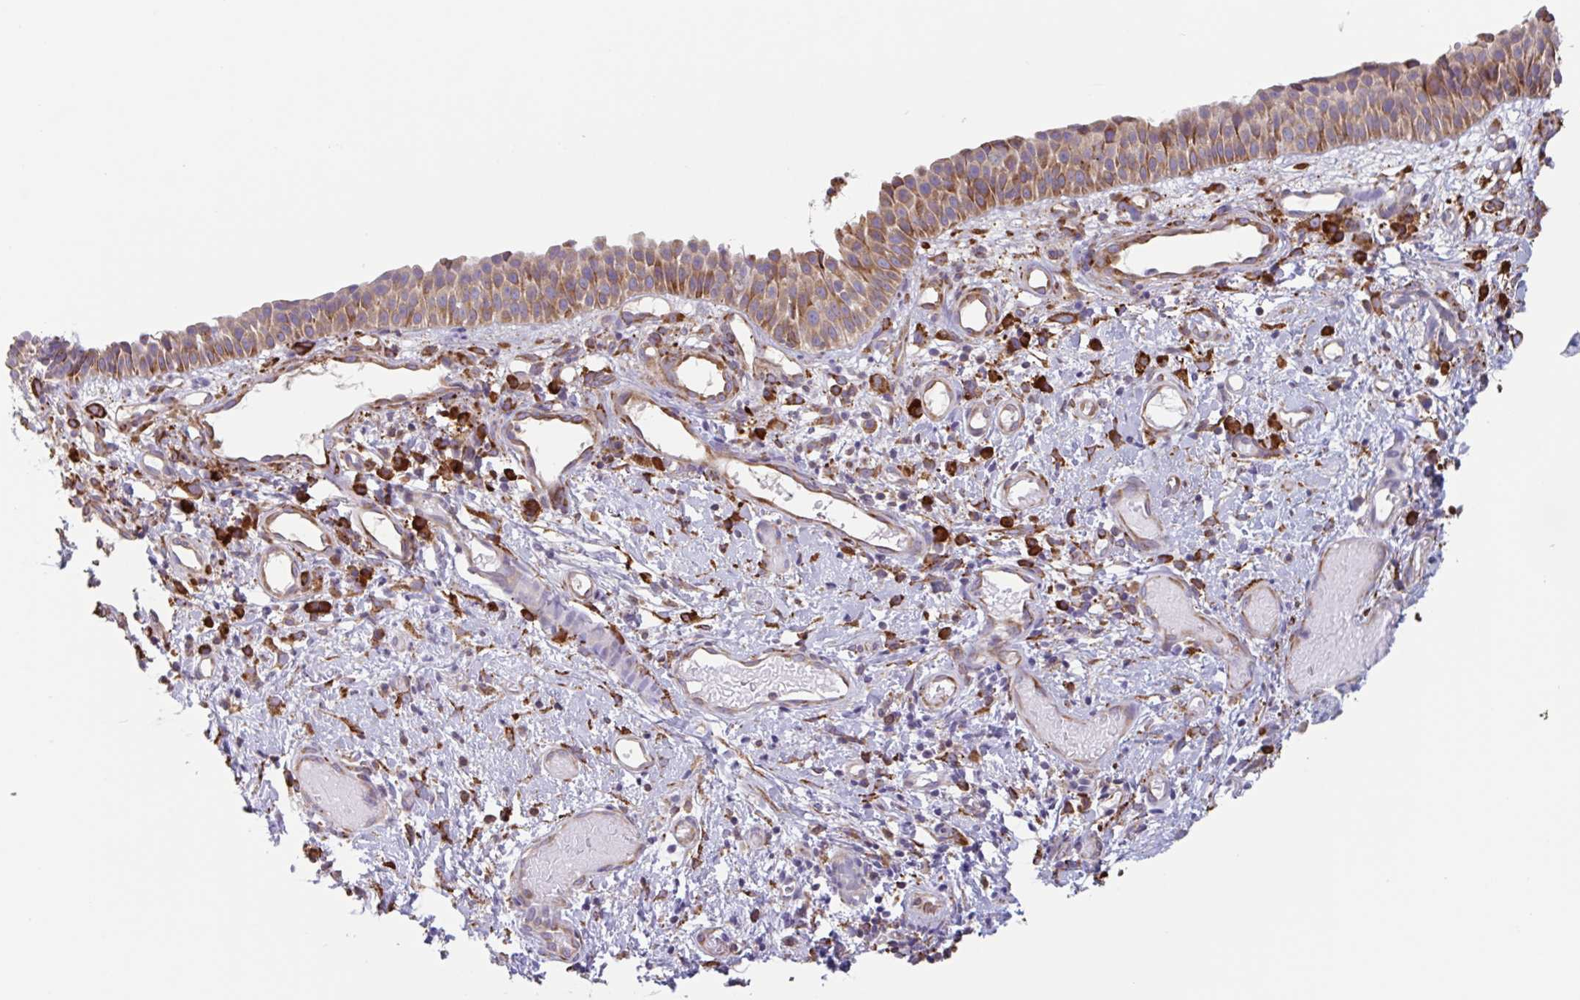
{"staining": {"intensity": "weak", "quantity": "25%-75%", "location": "cytoplasmic/membranous"}, "tissue": "nasopharynx", "cell_type": "Respiratory epithelial cells", "image_type": "normal", "snomed": [{"axis": "morphology", "description": "Normal tissue, NOS"}, {"axis": "morphology", "description": "Inflammation, NOS"}, {"axis": "topography", "description": "Nasopharynx"}], "caption": "Immunohistochemical staining of benign human nasopharynx shows weak cytoplasmic/membranous protein positivity in approximately 25%-75% of respiratory epithelial cells. The protein of interest is shown in brown color, while the nuclei are stained blue.", "gene": "DOK4", "patient": {"sex": "male", "age": 54}}